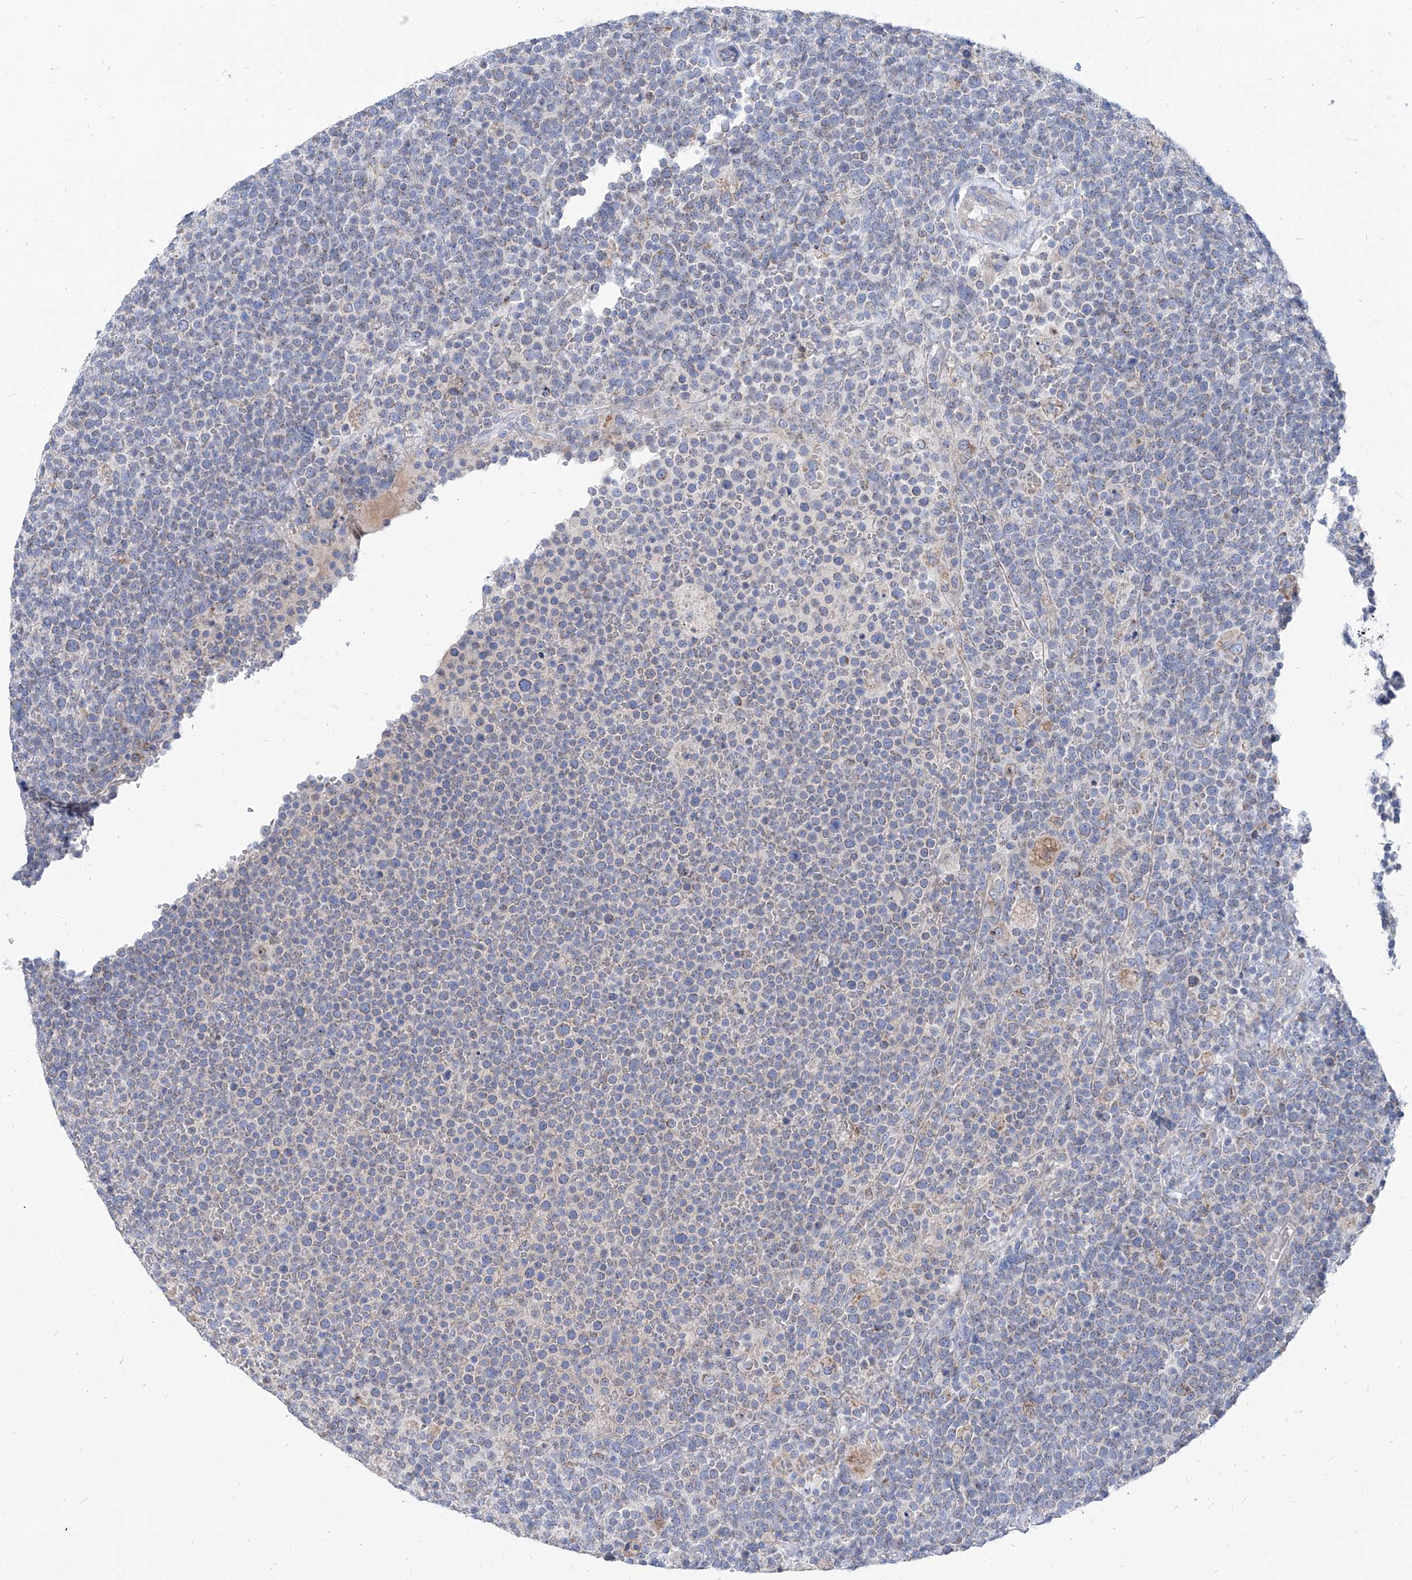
{"staining": {"intensity": "negative", "quantity": "none", "location": "none"}, "tissue": "lymphoma", "cell_type": "Tumor cells", "image_type": "cancer", "snomed": [{"axis": "morphology", "description": "Malignant lymphoma, non-Hodgkin's type, High grade"}, {"axis": "topography", "description": "Lymph node"}], "caption": "This is an immunohistochemistry image of high-grade malignant lymphoma, non-Hodgkin's type. There is no expression in tumor cells.", "gene": "AGPS", "patient": {"sex": "male", "age": 61}}